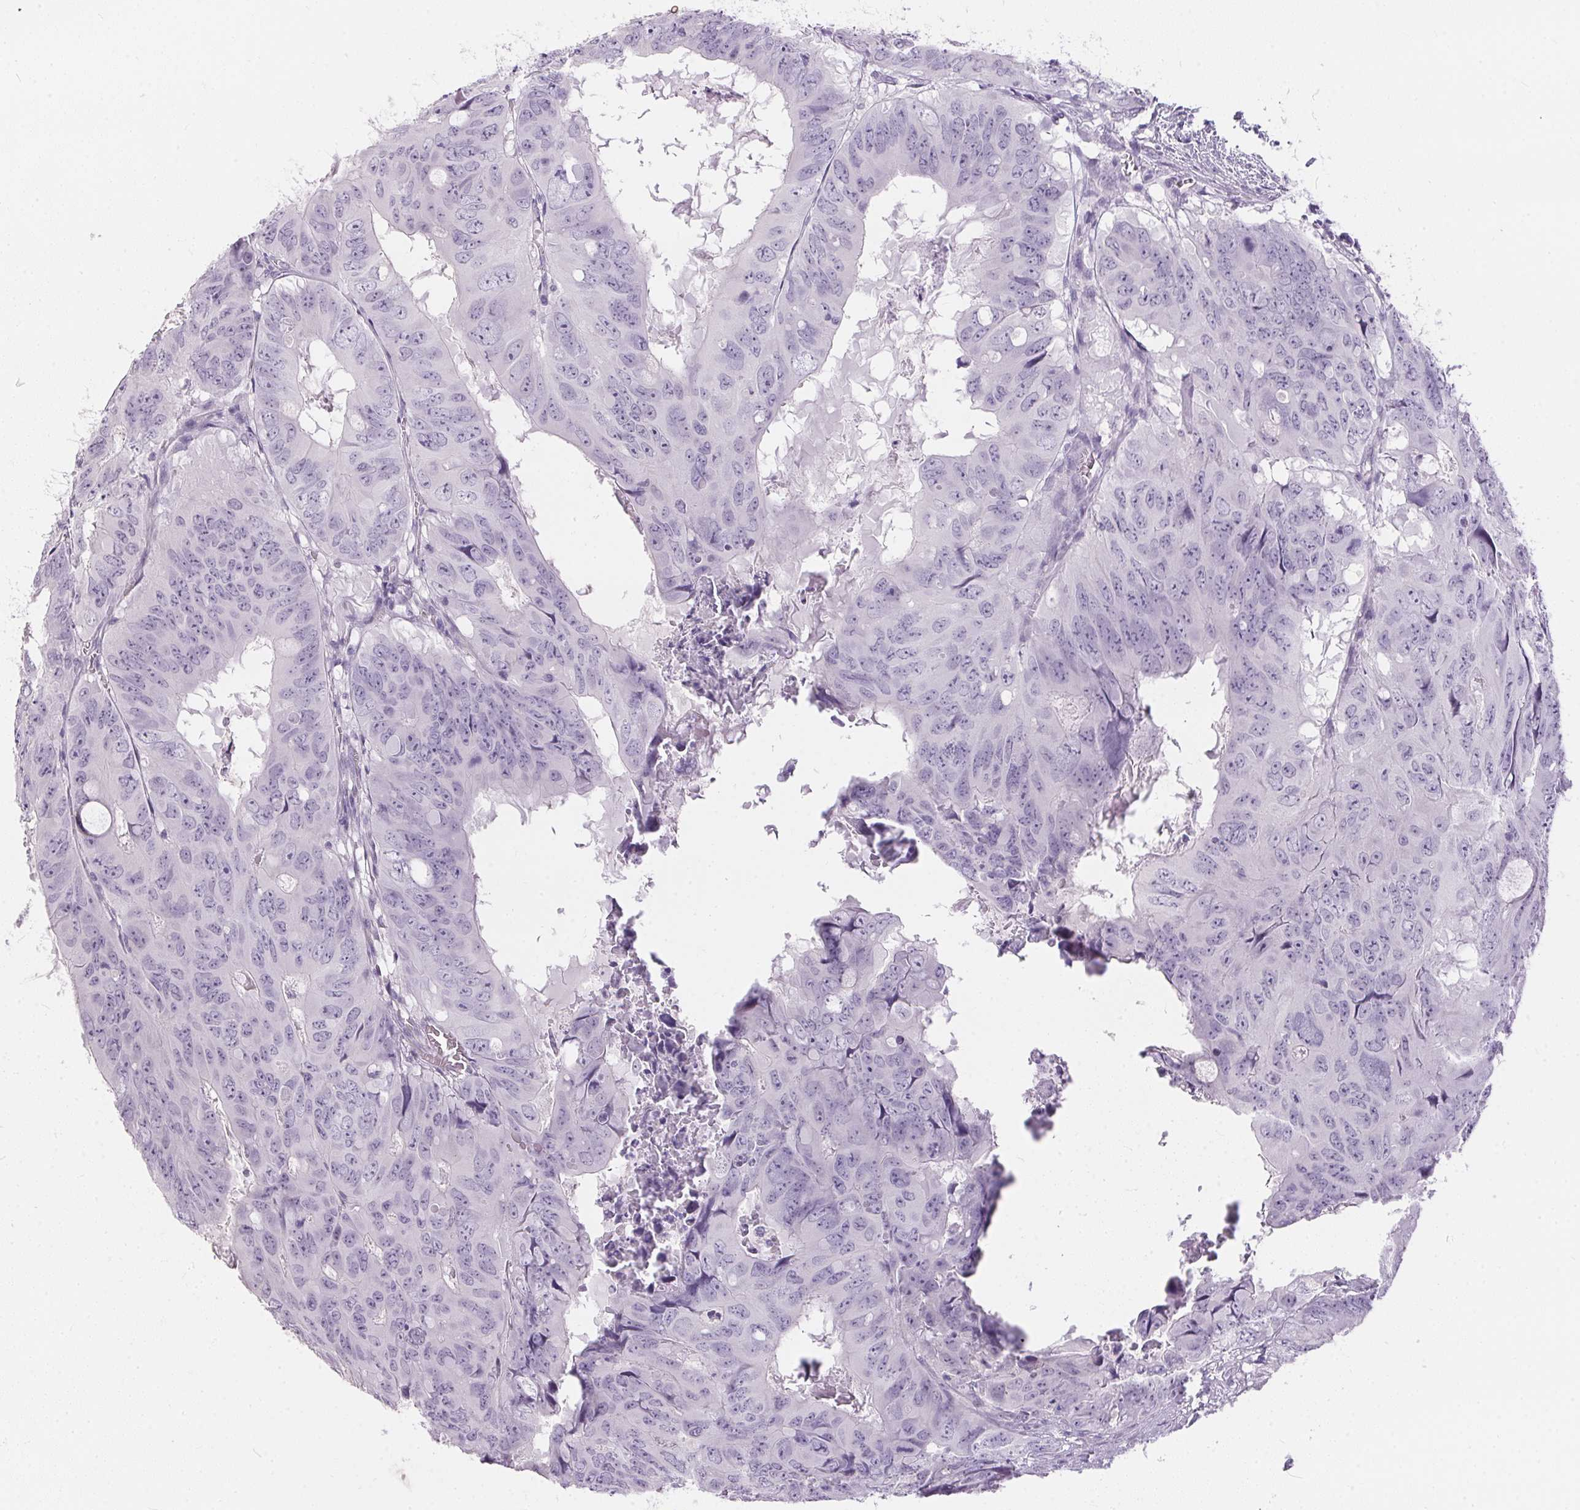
{"staining": {"intensity": "negative", "quantity": "none", "location": "none"}, "tissue": "colorectal cancer", "cell_type": "Tumor cells", "image_type": "cancer", "snomed": [{"axis": "morphology", "description": "Adenocarcinoma, NOS"}, {"axis": "topography", "description": "Colon"}], "caption": "There is no significant expression in tumor cells of colorectal cancer.", "gene": "GBP6", "patient": {"sex": "male", "age": 79}}